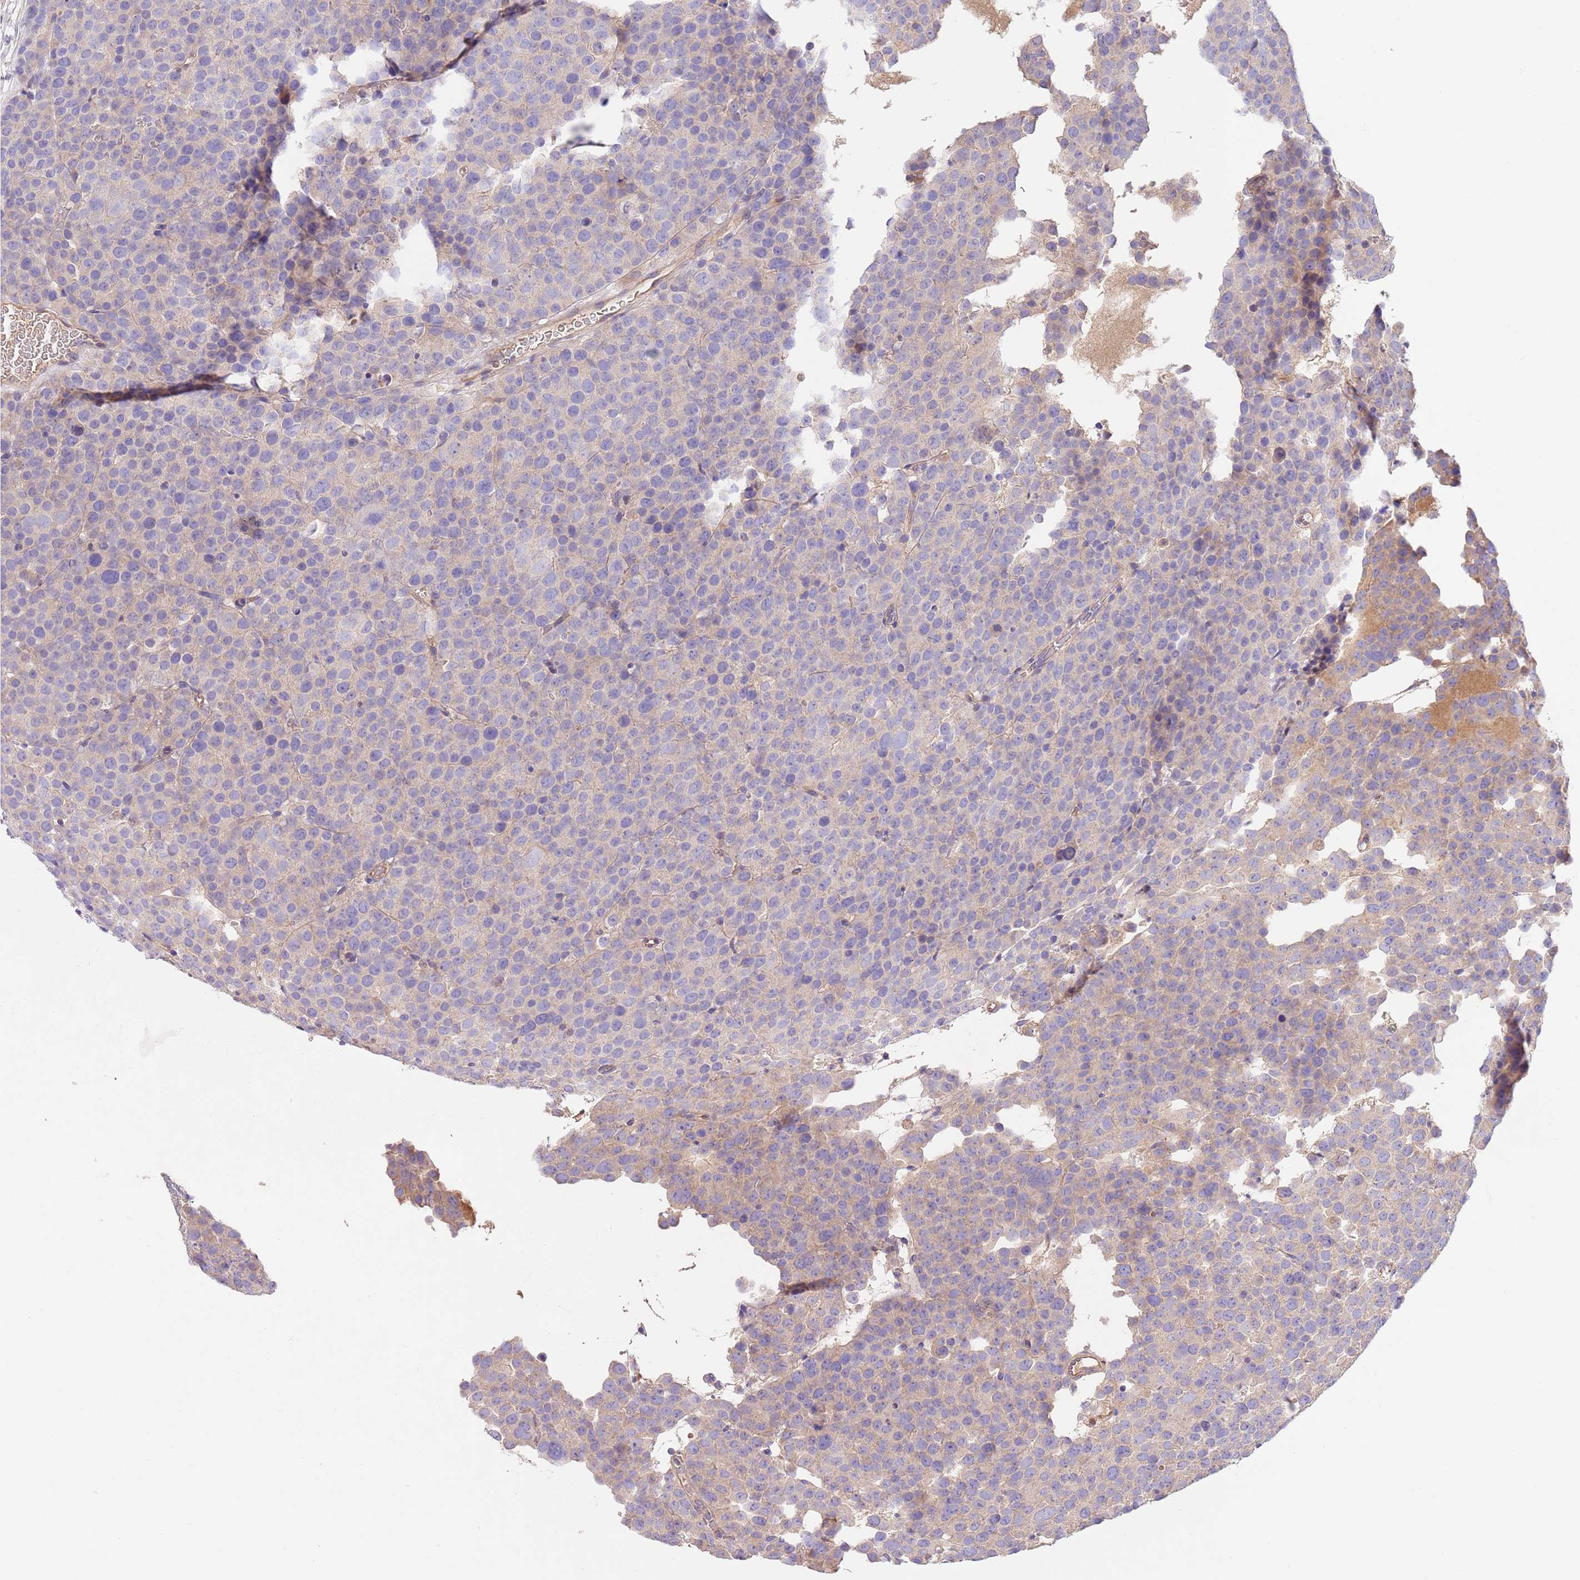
{"staining": {"intensity": "negative", "quantity": "none", "location": "none"}, "tissue": "testis cancer", "cell_type": "Tumor cells", "image_type": "cancer", "snomed": [{"axis": "morphology", "description": "Seminoma, NOS"}, {"axis": "topography", "description": "Testis"}], "caption": "This is an immunohistochemistry photomicrograph of testis cancer (seminoma). There is no expression in tumor cells.", "gene": "FAM89B", "patient": {"sex": "male", "age": 71}}